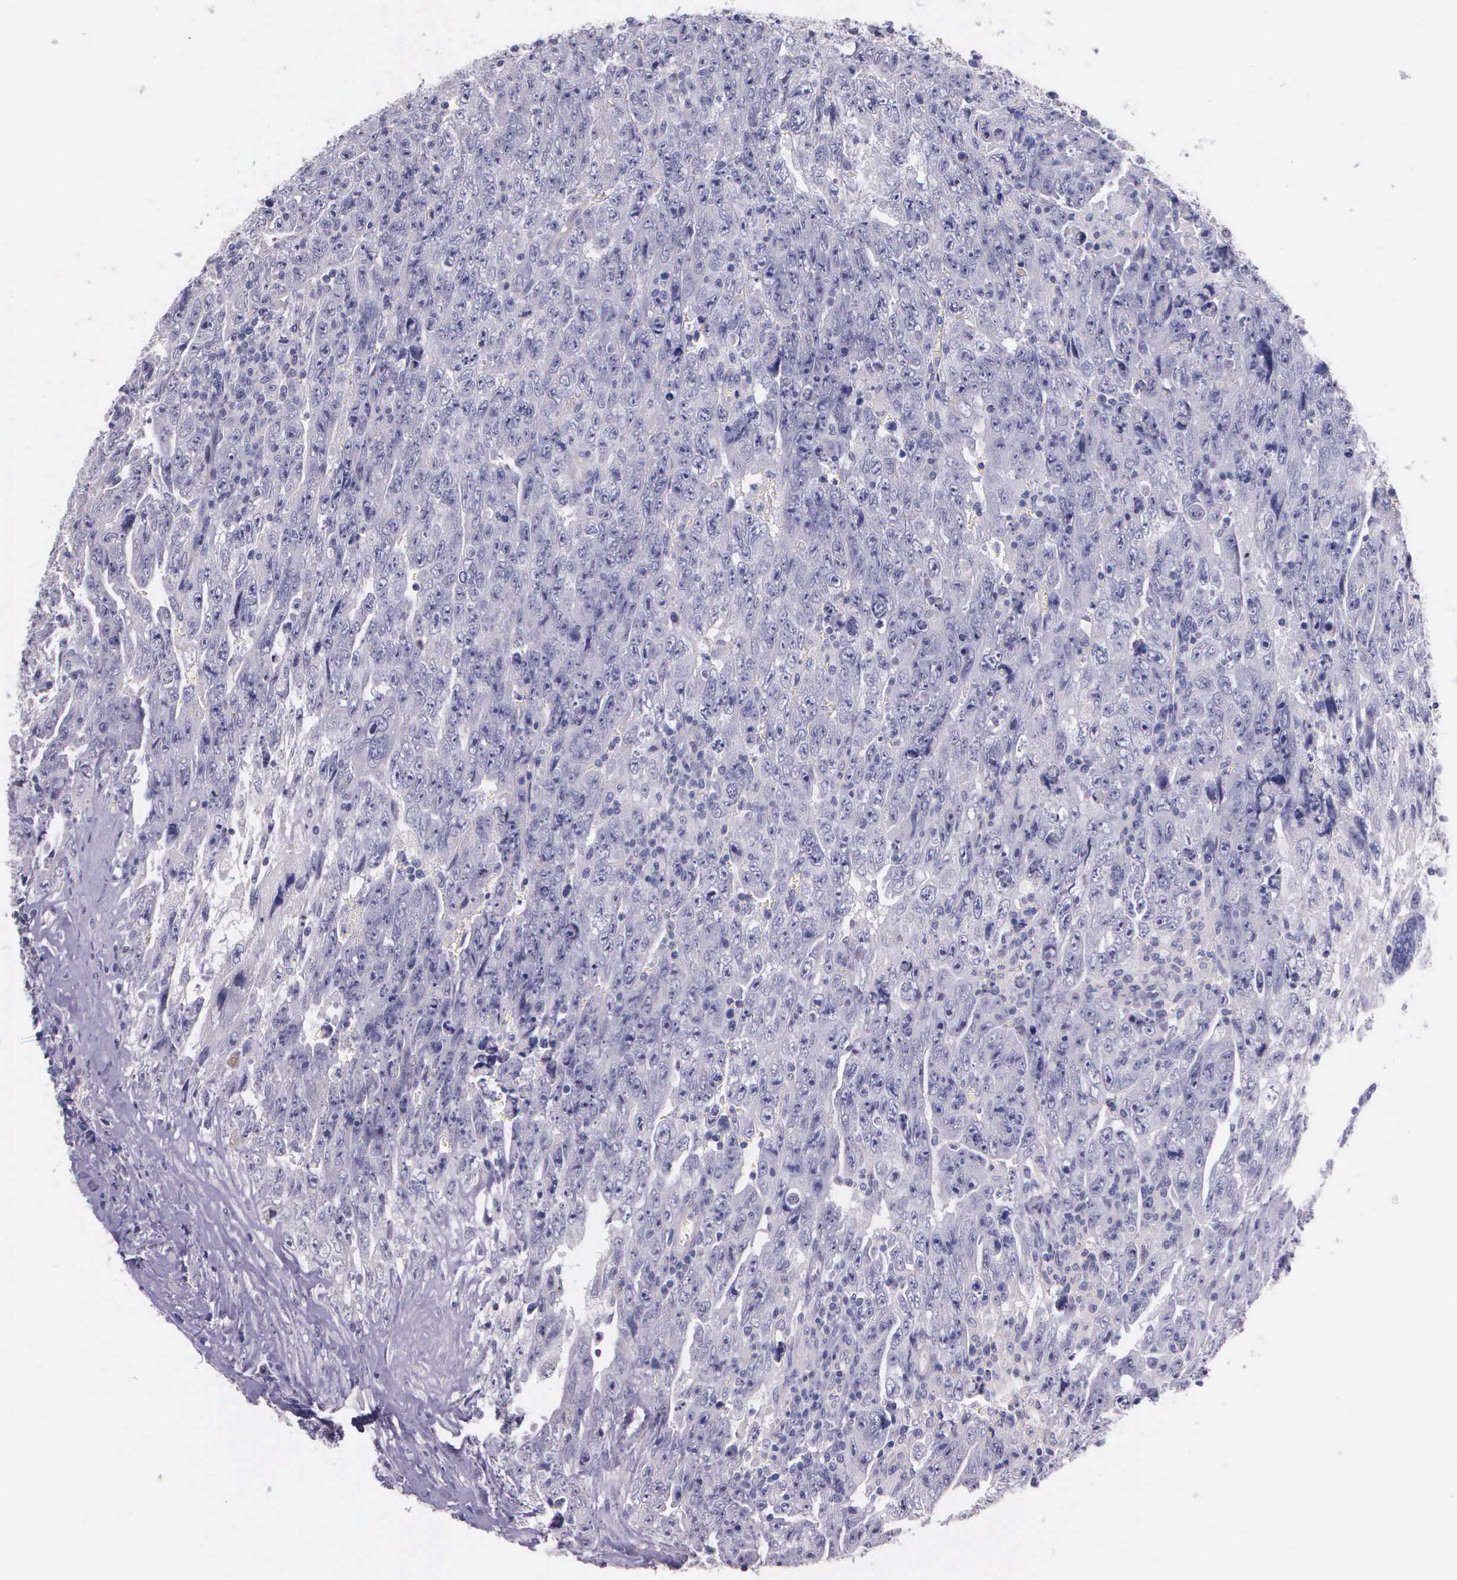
{"staining": {"intensity": "negative", "quantity": "none", "location": "none"}, "tissue": "testis cancer", "cell_type": "Tumor cells", "image_type": "cancer", "snomed": [{"axis": "morphology", "description": "Carcinoma, Embryonal, NOS"}, {"axis": "topography", "description": "Testis"}], "caption": "There is no significant staining in tumor cells of testis cancer (embryonal carcinoma).", "gene": "THSD7A", "patient": {"sex": "male", "age": 28}}